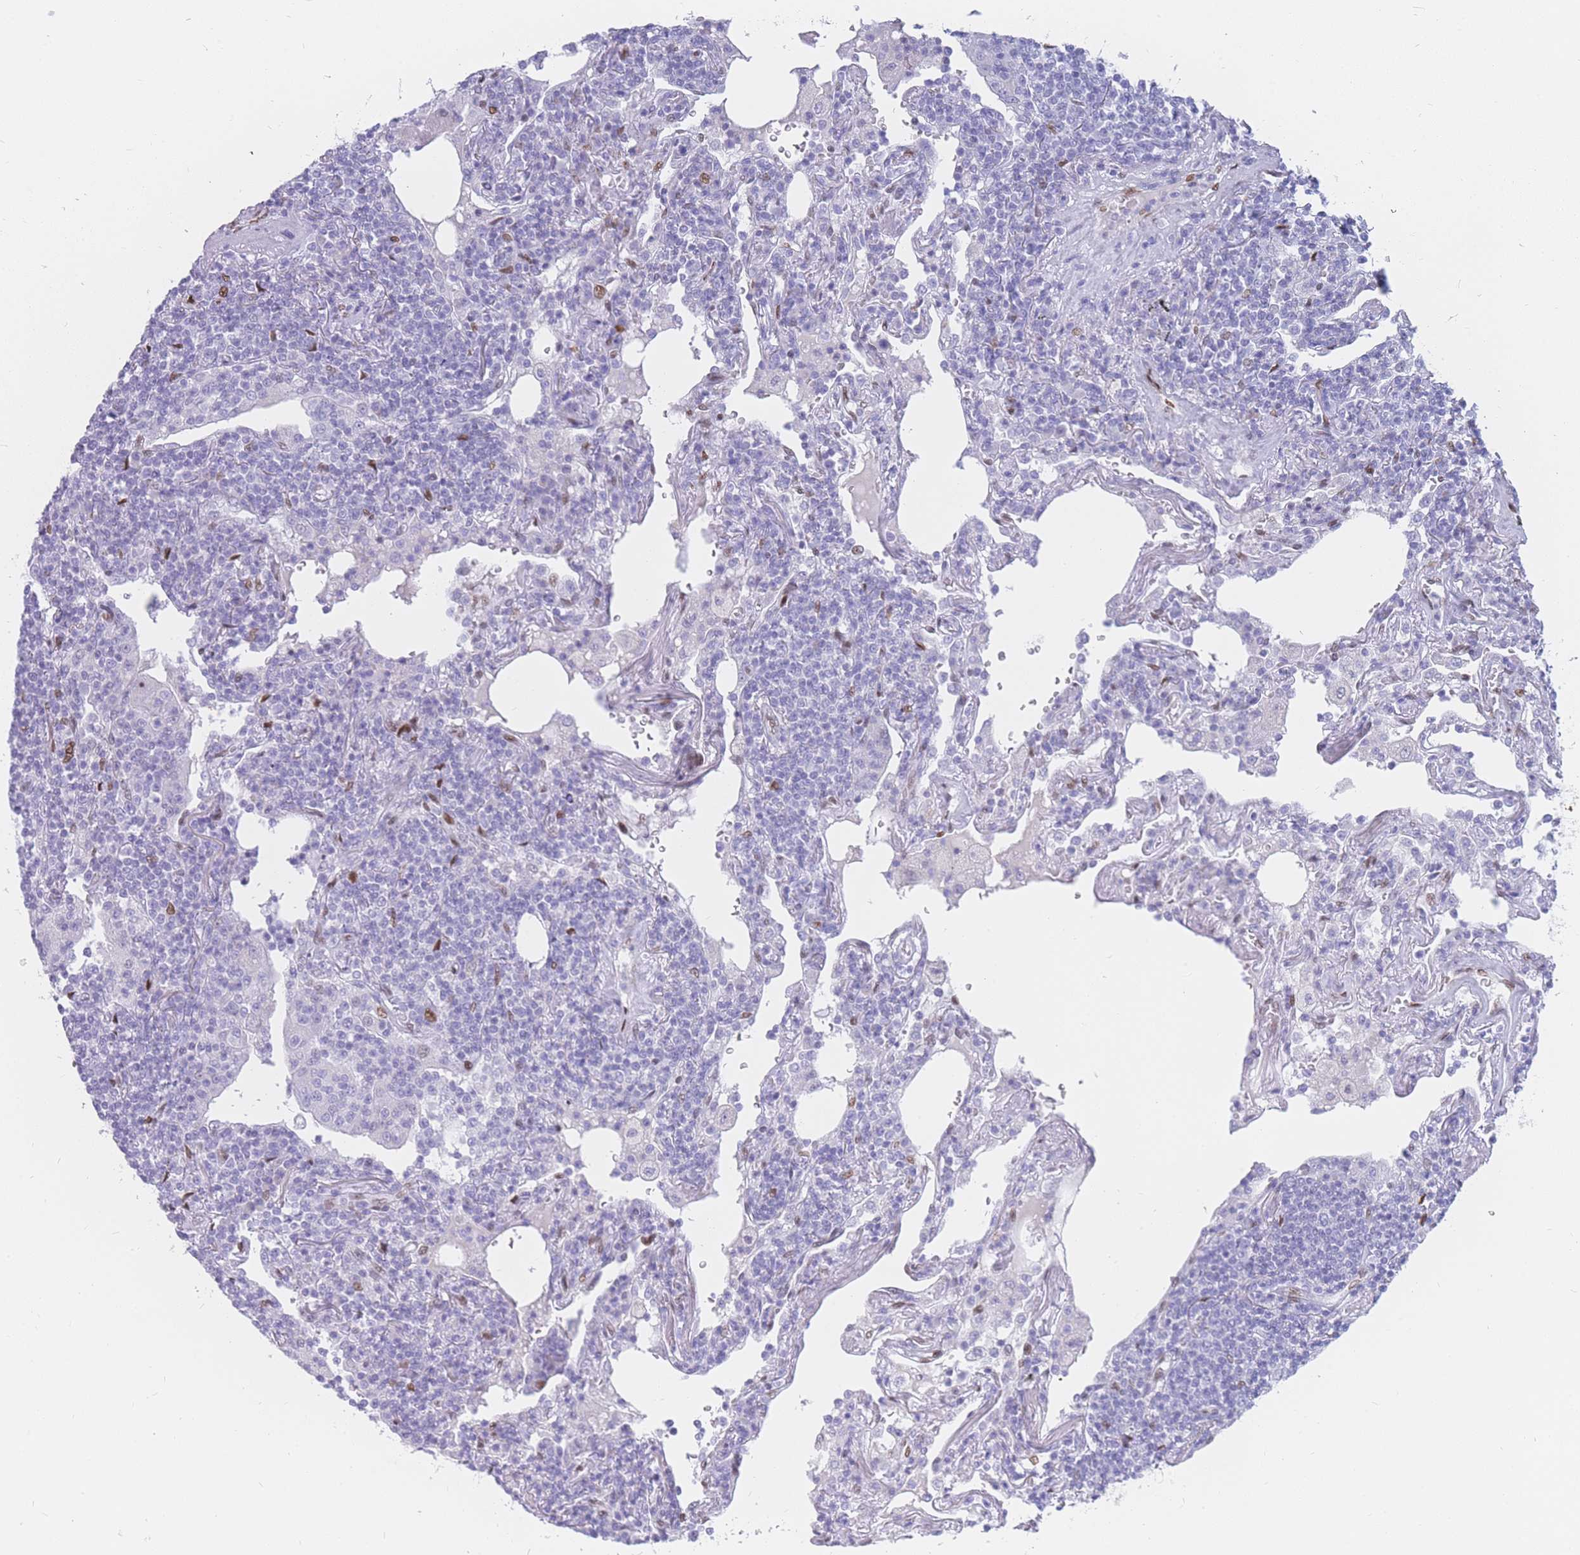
{"staining": {"intensity": "negative", "quantity": "none", "location": "none"}, "tissue": "lymphoma", "cell_type": "Tumor cells", "image_type": "cancer", "snomed": [{"axis": "morphology", "description": "Malignant lymphoma, non-Hodgkin's type, Low grade"}, {"axis": "topography", "description": "Lung"}], "caption": "IHC of lymphoma displays no expression in tumor cells.", "gene": "PSMB5", "patient": {"sex": "female", "age": 71}}